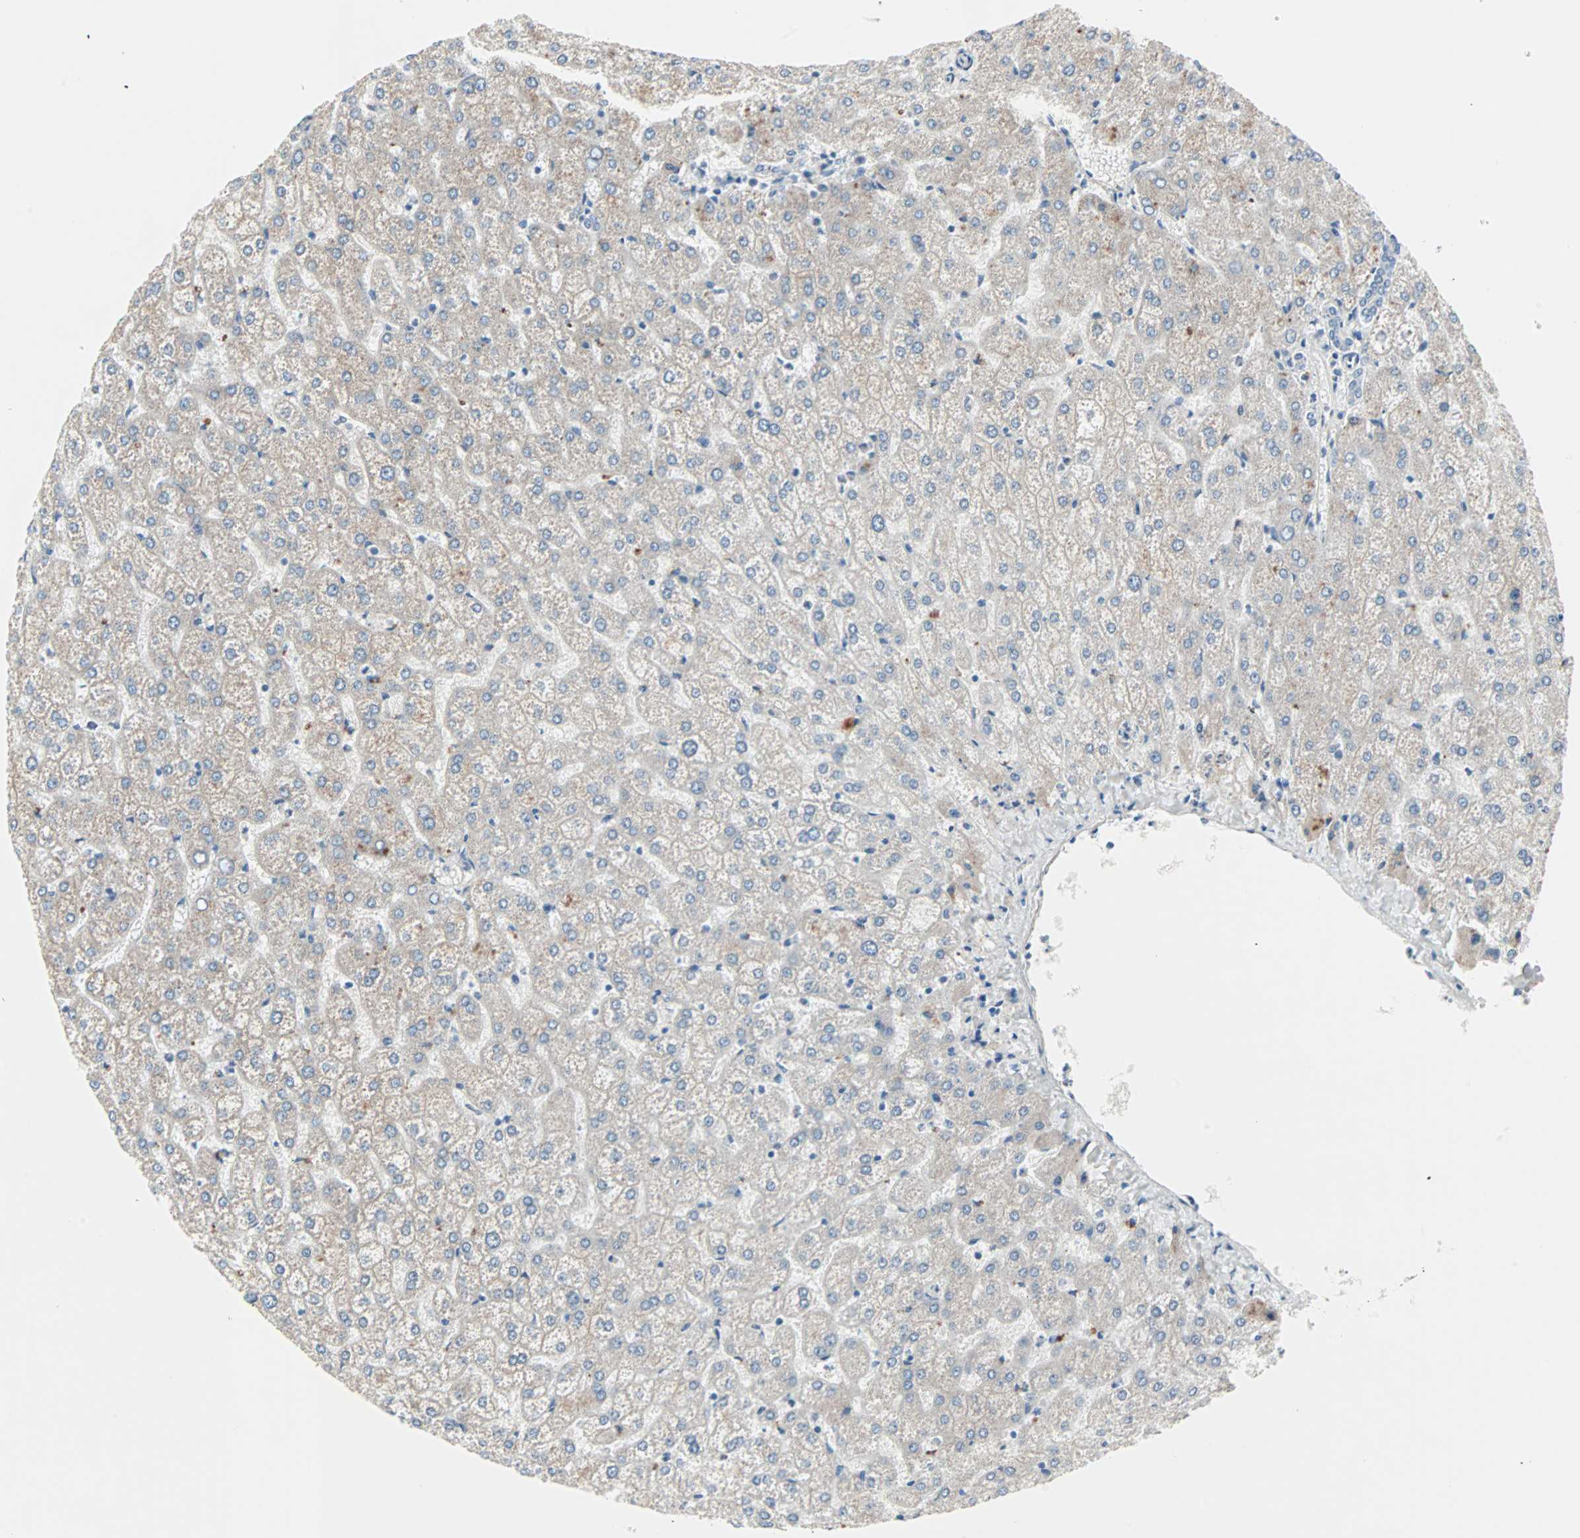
{"staining": {"intensity": "negative", "quantity": "none", "location": "none"}, "tissue": "liver", "cell_type": "Cholangiocytes", "image_type": "normal", "snomed": [{"axis": "morphology", "description": "Normal tissue, NOS"}, {"axis": "topography", "description": "Liver"}], "caption": "This is an immunohistochemistry (IHC) photomicrograph of normal human liver. There is no expression in cholangiocytes.", "gene": "CAND2", "patient": {"sex": "female", "age": 32}}